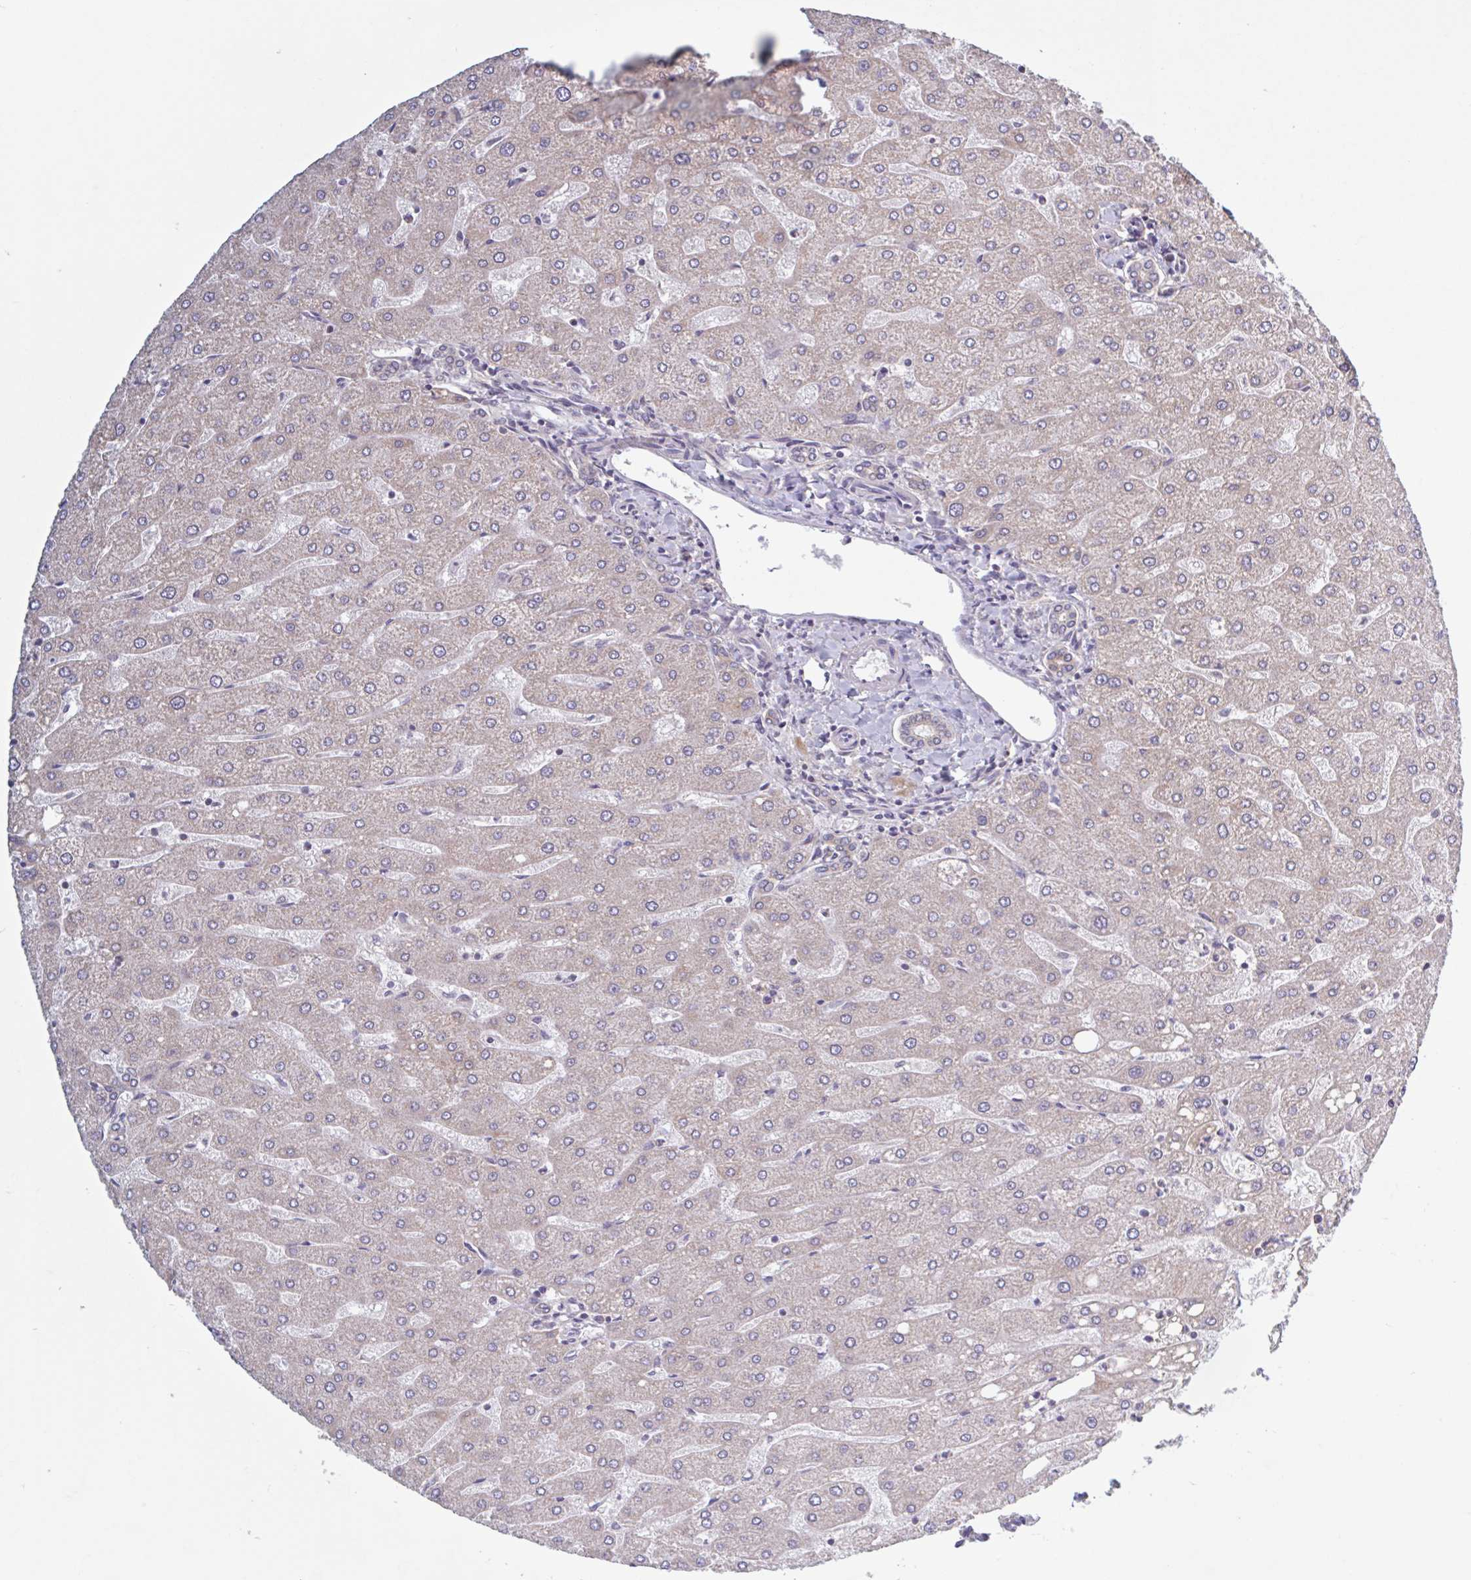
{"staining": {"intensity": "negative", "quantity": "none", "location": "none"}, "tissue": "liver", "cell_type": "Cholangiocytes", "image_type": "normal", "snomed": [{"axis": "morphology", "description": "Normal tissue, NOS"}, {"axis": "topography", "description": "Liver"}], "caption": "This is an immunohistochemistry micrograph of benign human liver. There is no positivity in cholangiocytes.", "gene": "SURF1", "patient": {"sex": "male", "age": 67}}